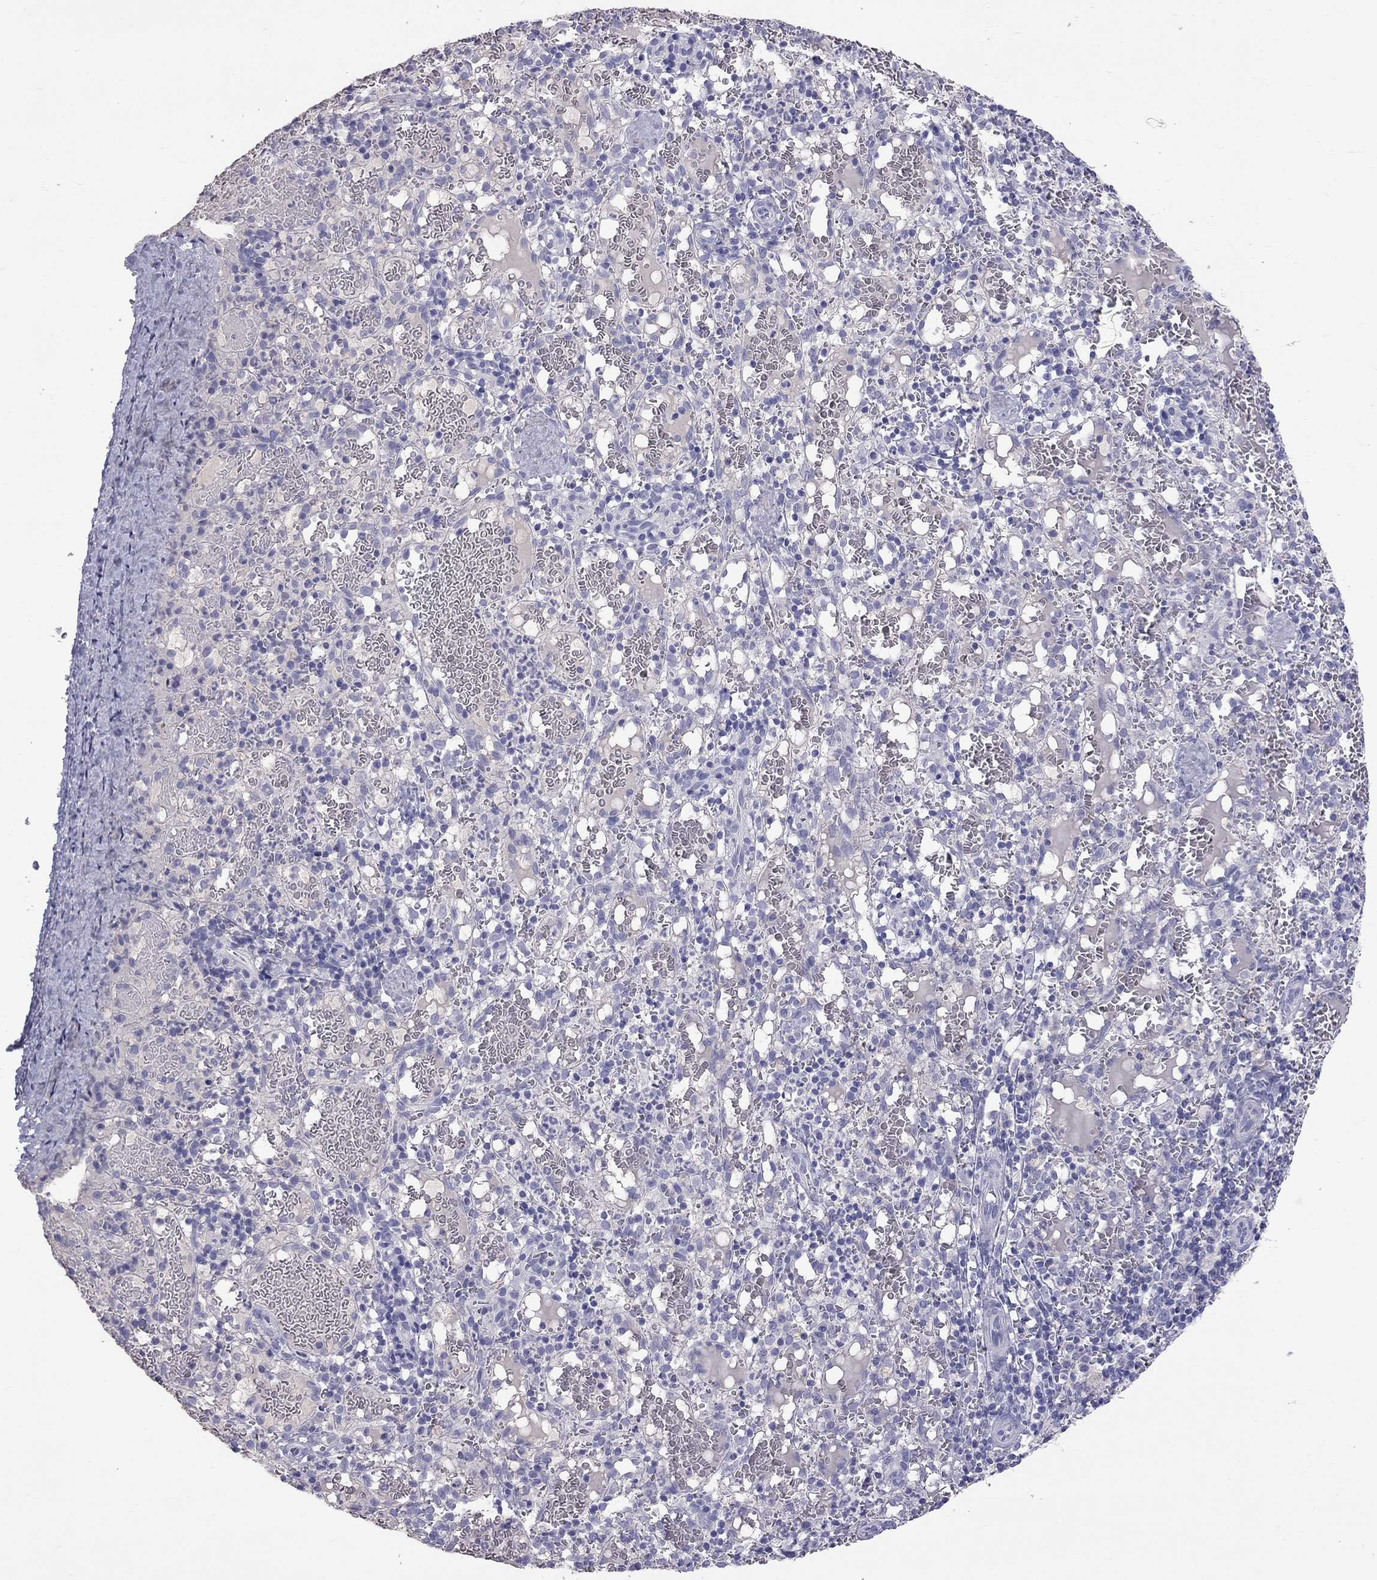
{"staining": {"intensity": "negative", "quantity": "none", "location": "none"}, "tissue": "spleen", "cell_type": "Cells in red pulp", "image_type": "normal", "snomed": [{"axis": "morphology", "description": "Normal tissue, NOS"}, {"axis": "topography", "description": "Spleen"}], "caption": "IHC micrograph of benign spleen stained for a protein (brown), which shows no staining in cells in red pulp.", "gene": "CFAP91", "patient": {"sex": "male", "age": 11}}